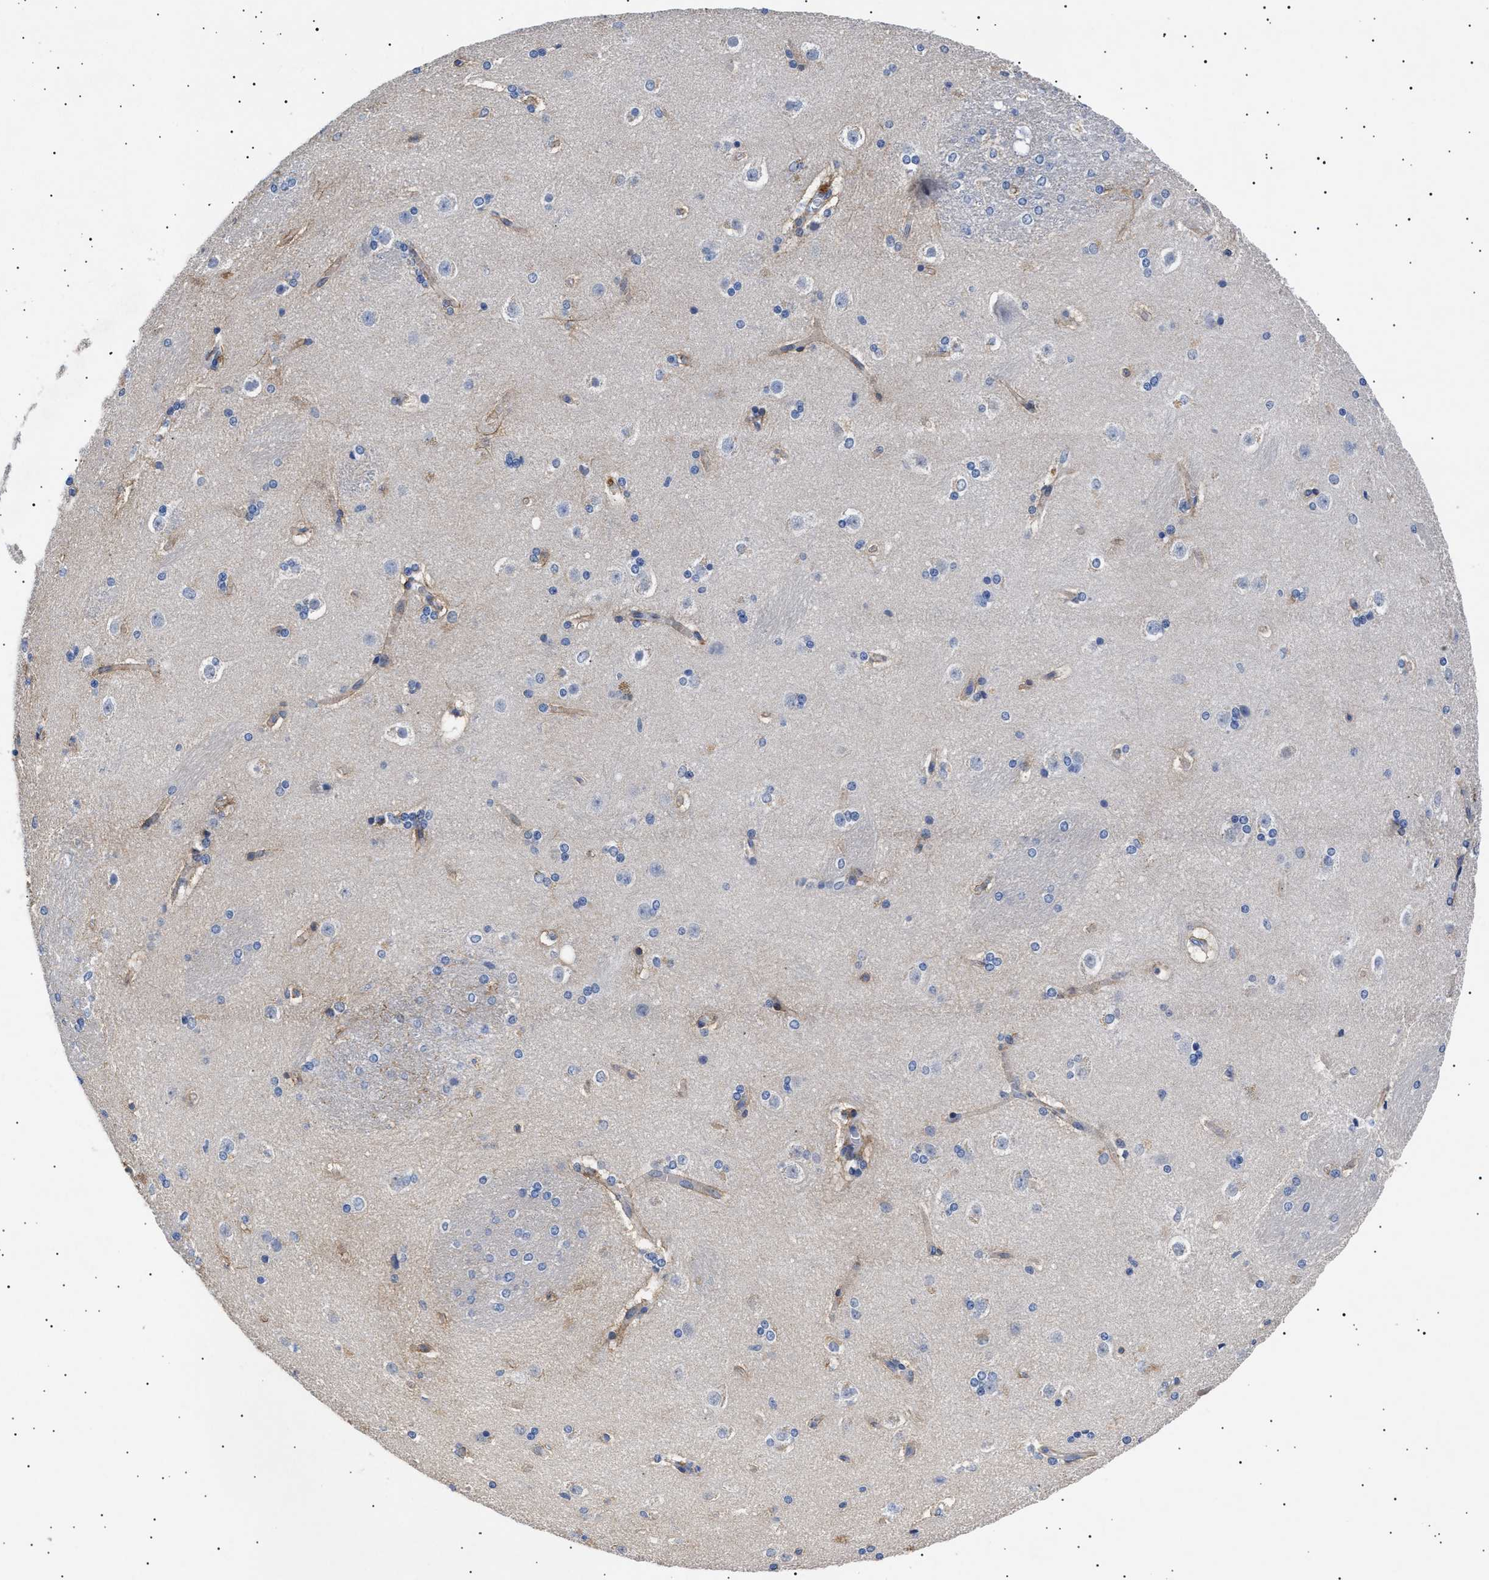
{"staining": {"intensity": "weak", "quantity": "<25%", "location": "cytoplasmic/membranous"}, "tissue": "caudate", "cell_type": "Glial cells", "image_type": "normal", "snomed": [{"axis": "morphology", "description": "Normal tissue, NOS"}, {"axis": "topography", "description": "Lateral ventricle wall"}], "caption": "IHC micrograph of benign caudate: caudate stained with DAB shows no significant protein staining in glial cells.", "gene": "HEMGN", "patient": {"sex": "female", "age": 19}}